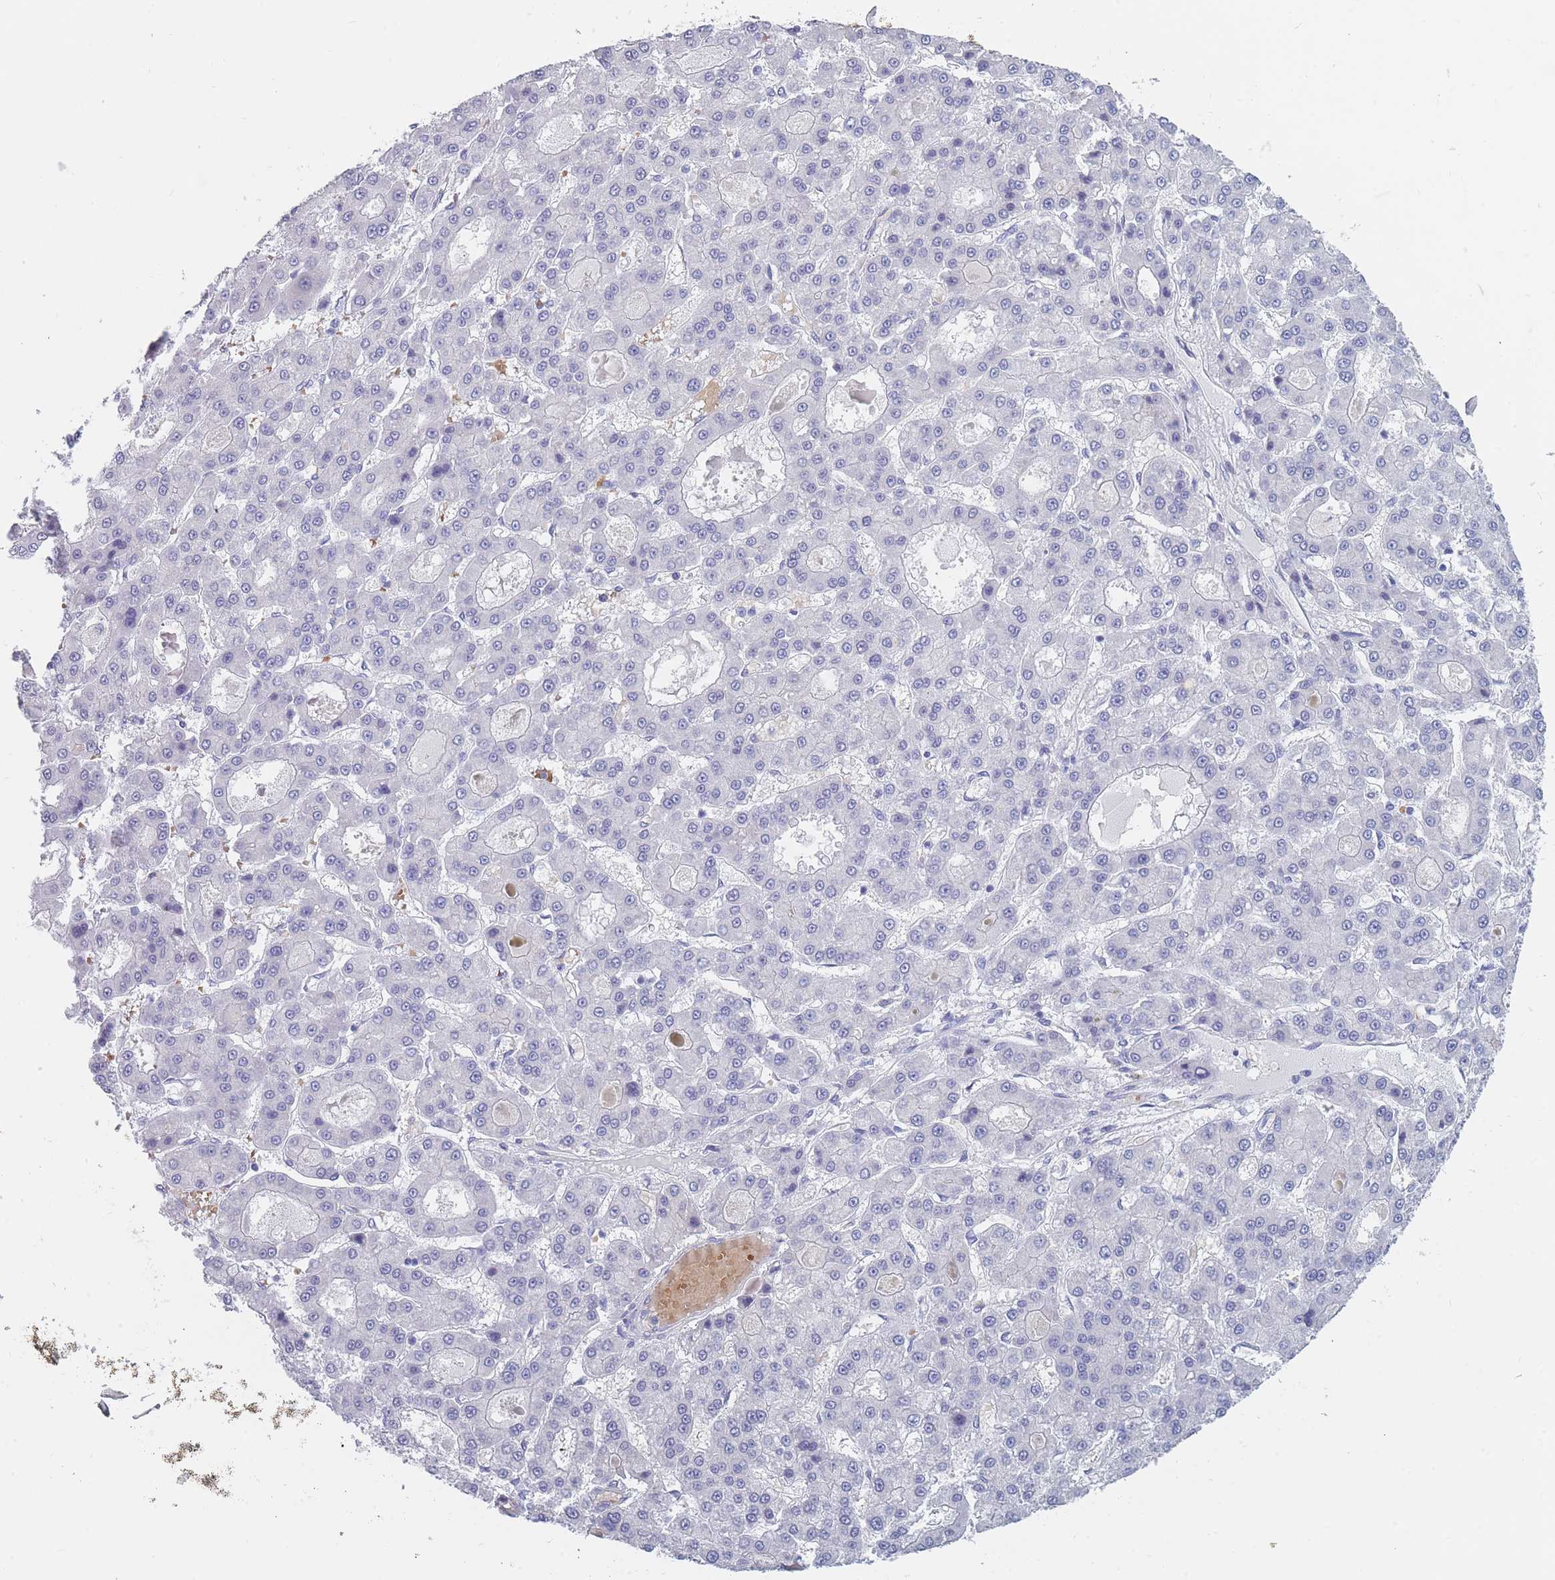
{"staining": {"intensity": "negative", "quantity": "none", "location": "none"}, "tissue": "liver cancer", "cell_type": "Tumor cells", "image_type": "cancer", "snomed": [{"axis": "morphology", "description": "Carcinoma, Hepatocellular, NOS"}, {"axis": "topography", "description": "Liver"}], "caption": "Hepatocellular carcinoma (liver) stained for a protein using immunohistochemistry (IHC) exhibits no staining tumor cells.", "gene": "OR5D16", "patient": {"sex": "male", "age": 70}}